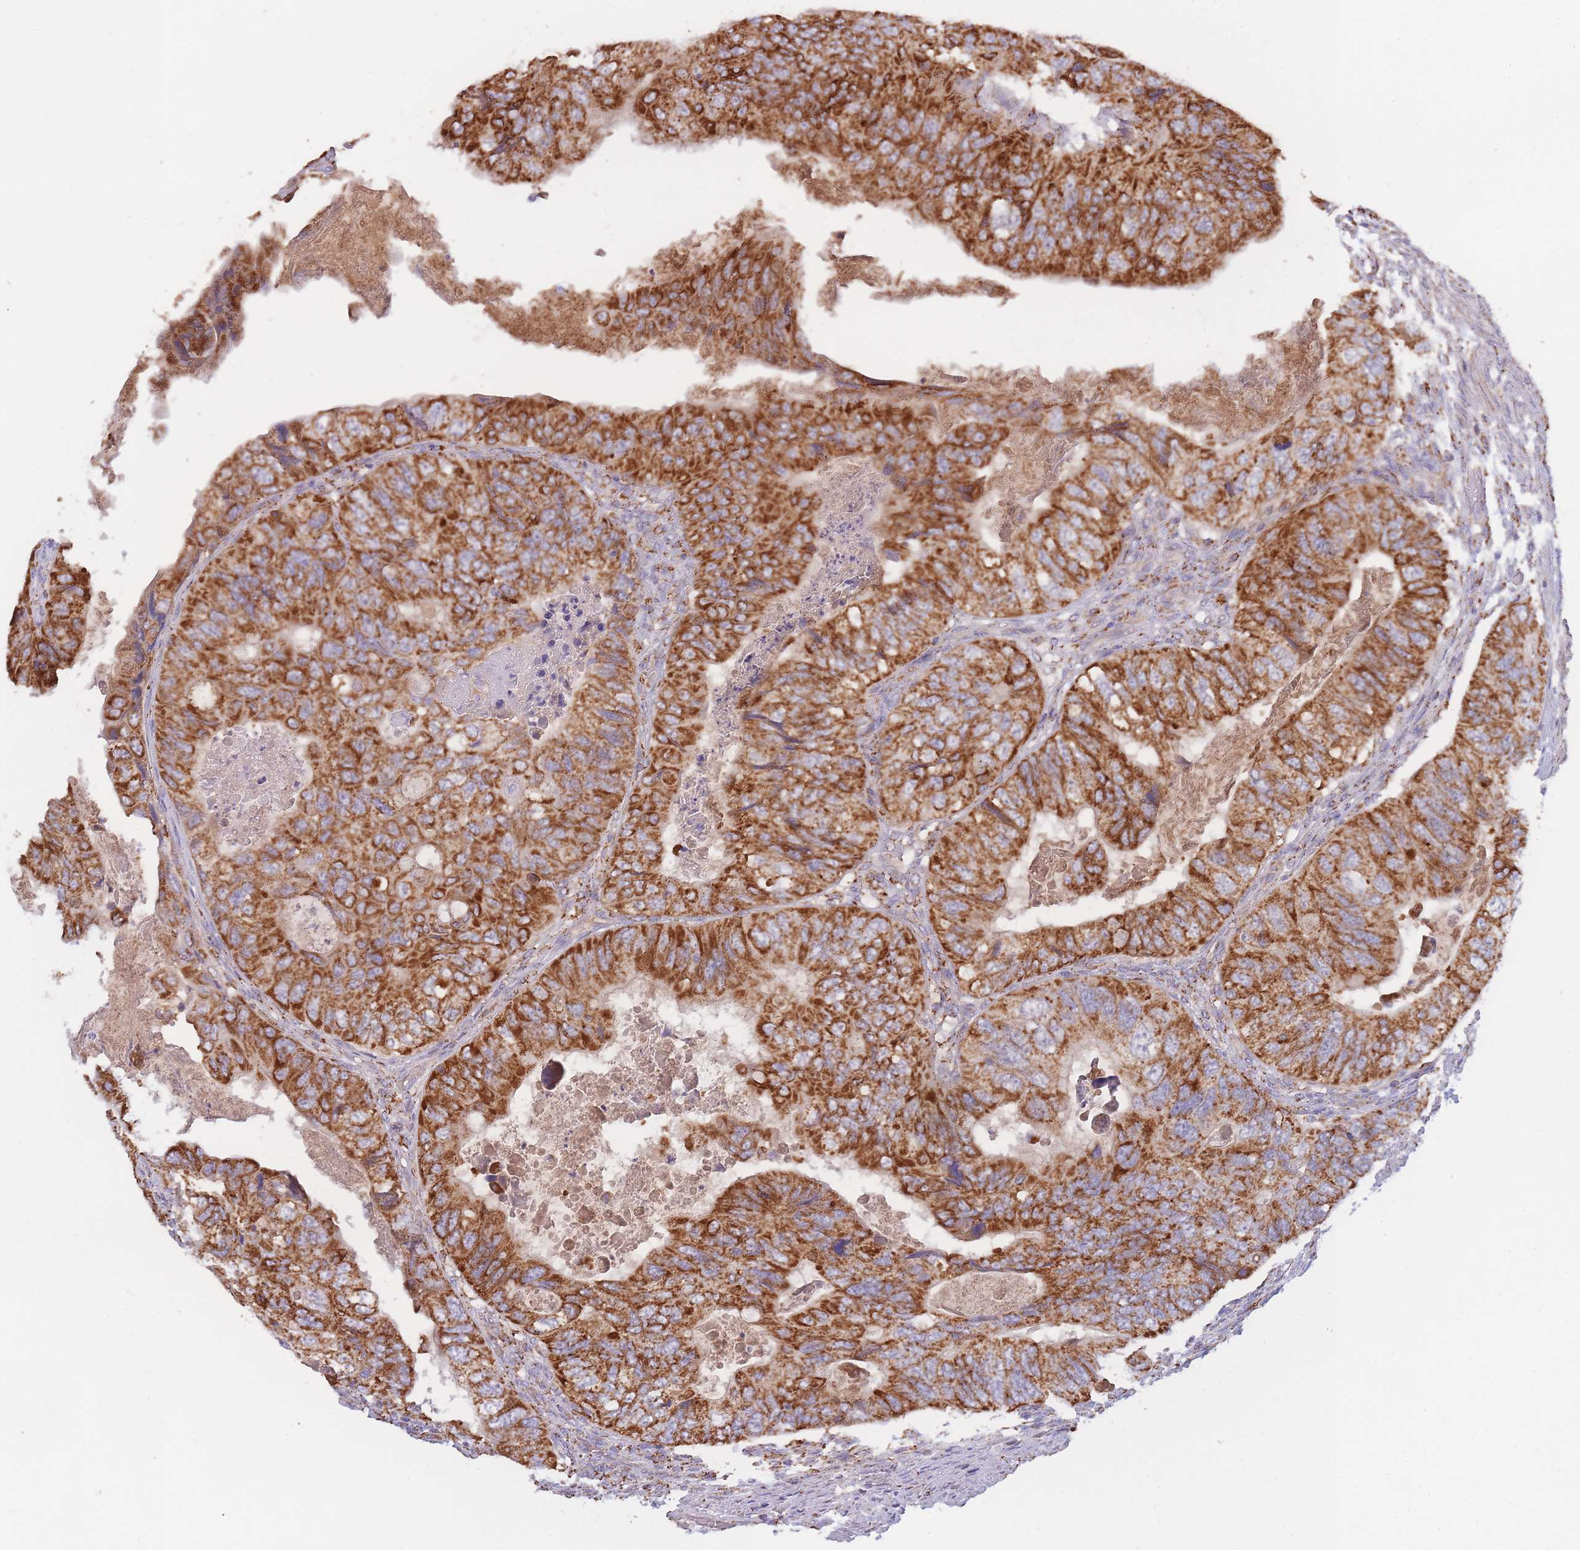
{"staining": {"intensity": "strong", "quantity": ">75%", "location": "cytoplasmic/membranous"}, "tissue": "colorectal cancer", "cell_type": "Tumor cells", "image_type": "cancer", "snomed": [{"axis": "morphology", "description": "Adenocarcinoma, NOS"}, {"axis": "topography", "description": "Rectum"}], "caption": "A high amount of strong cytoplasmic/membranous positivity is identified in about >75% of tumor cells in colorectal cancer tissue.", "gene": "MRPL17", "patient": {"sex": "male", "age": 63}}